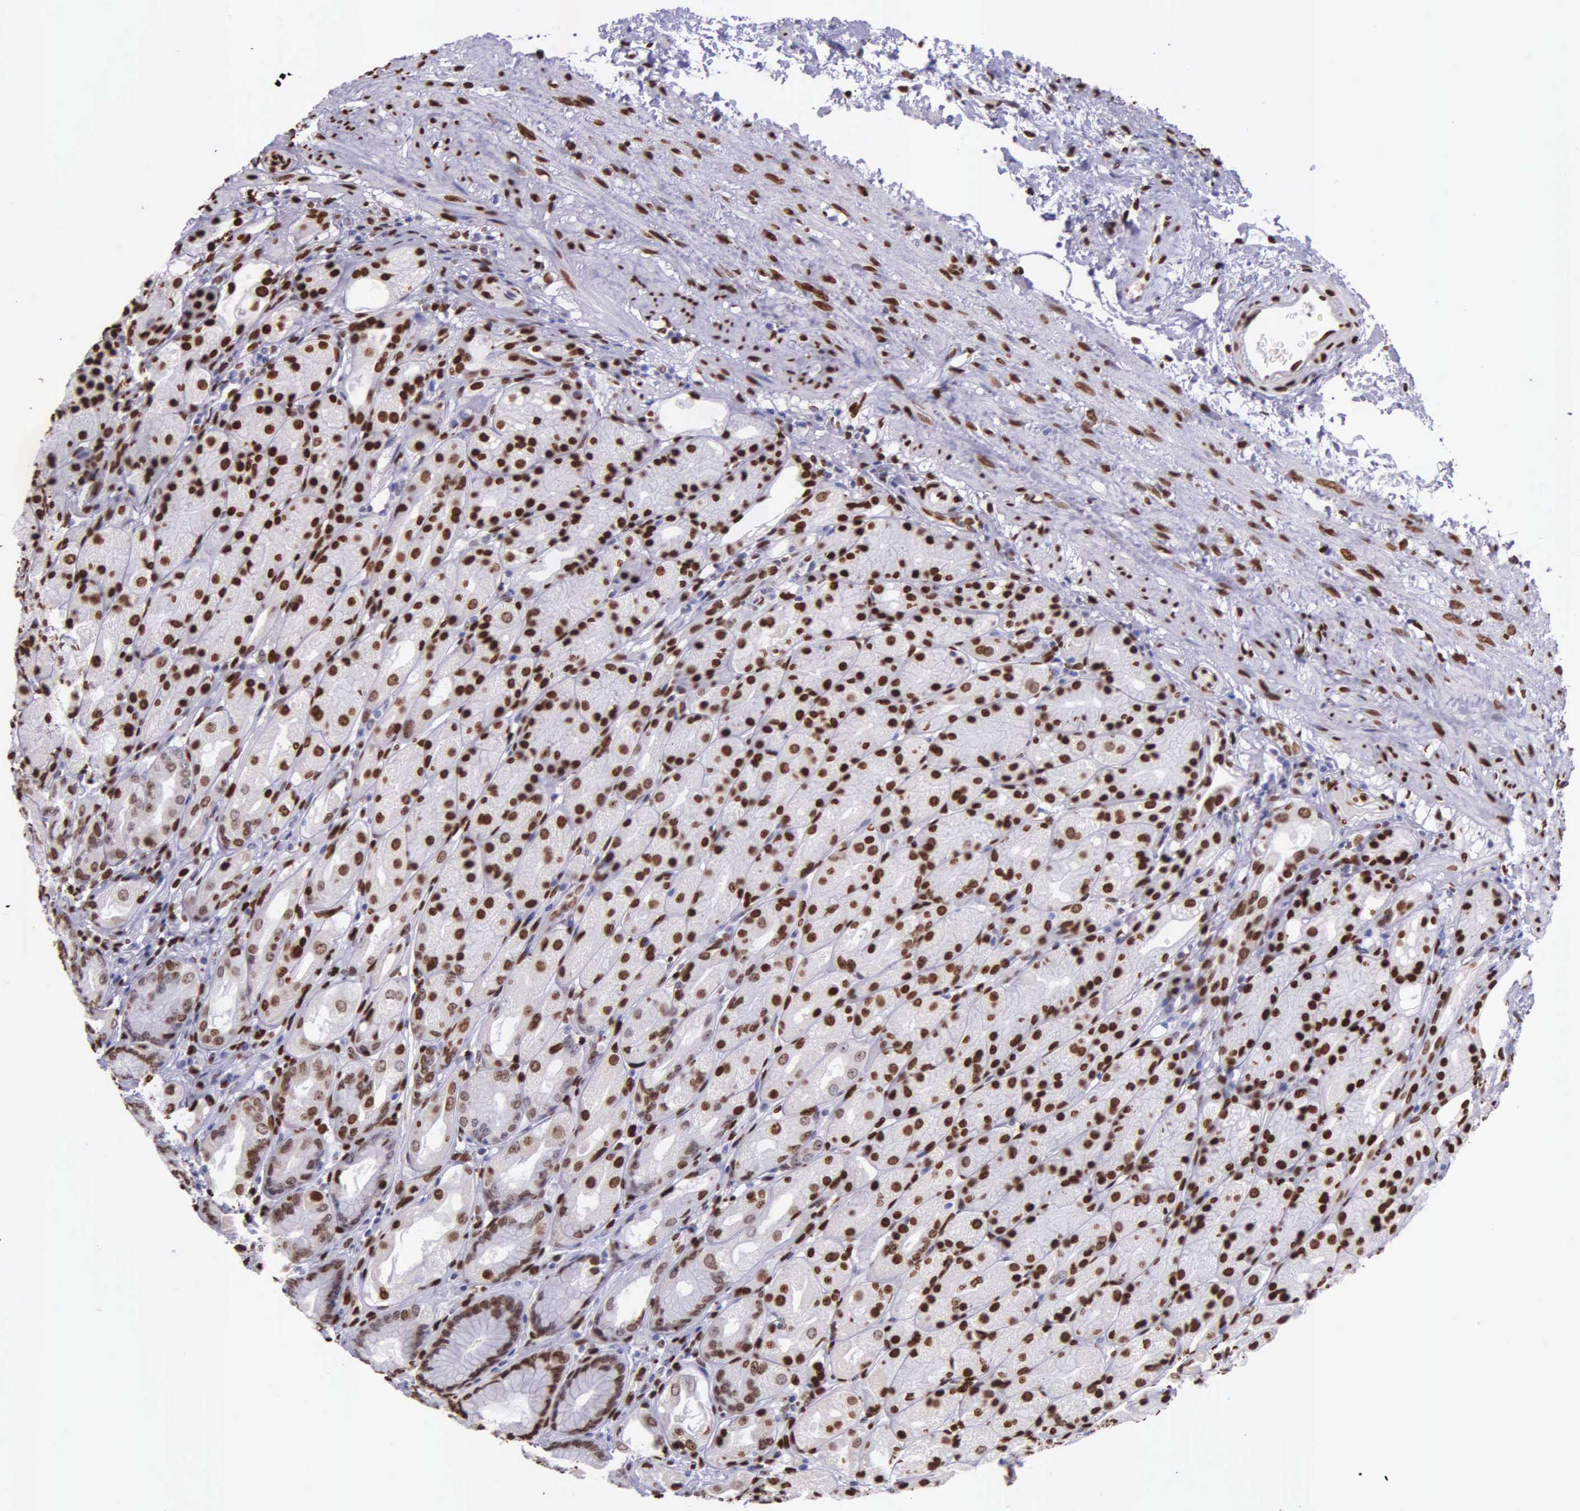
{"staining": {"intensity": "strong", "quantity": ">75%", "location": "nuclear"}, "tissue": "stomach", "cell_type": "Glandular cells", "image_type": "normal", "snomed": [{"axis": "morphology", "description": "Normal tissue, NOS"}, {"axis": "topography", "description": "Stomach, upper"}], "caption": "Protein expression analysis of benign stomach shows strong nuclear expression in about >75% of glandular cells.", "gene": "H1", "patient": {"sex": "female", "age": 75}}